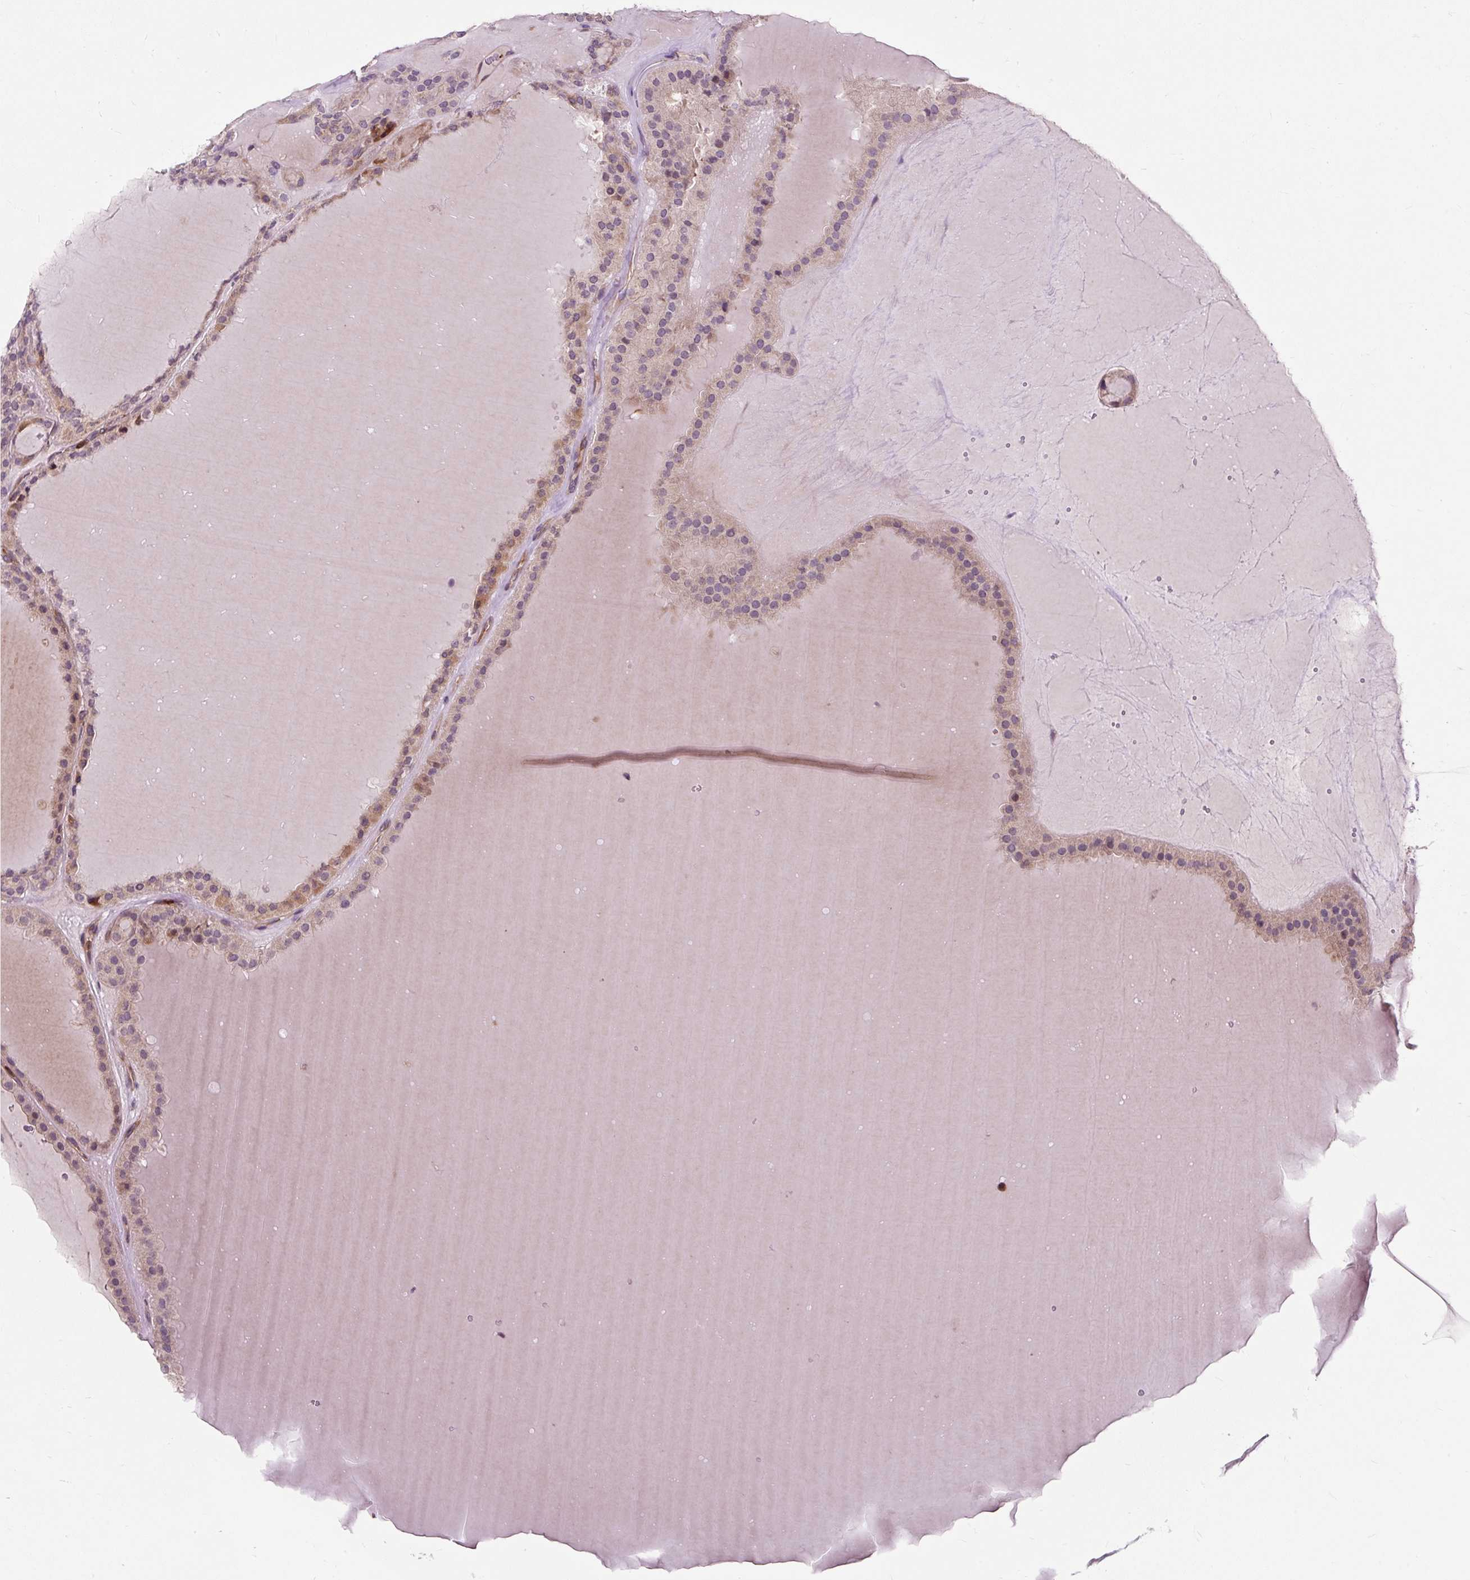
{"staining": {"intensity": "weak", "quantity": ">75%", "location": "cytoplasmic/membranous"}, "tissue": "thyroid cancer", "cell_type": "Tumor cells", "image_type": "cancer", "snomed": [{"axis": "morphology", "description": "Follicular adenoma carcinoma, NOS"}, {"axis": "topography", "description": "Thyroid gland"}], "caption": "The photomicrograph demonstrates a brown stain indicating the presence of a protein in the cytoplasmic/membranous of tumor cells in thyroid cancer.", "gene": "CISD3", "patient": {"sex": "female", "age": 63}}